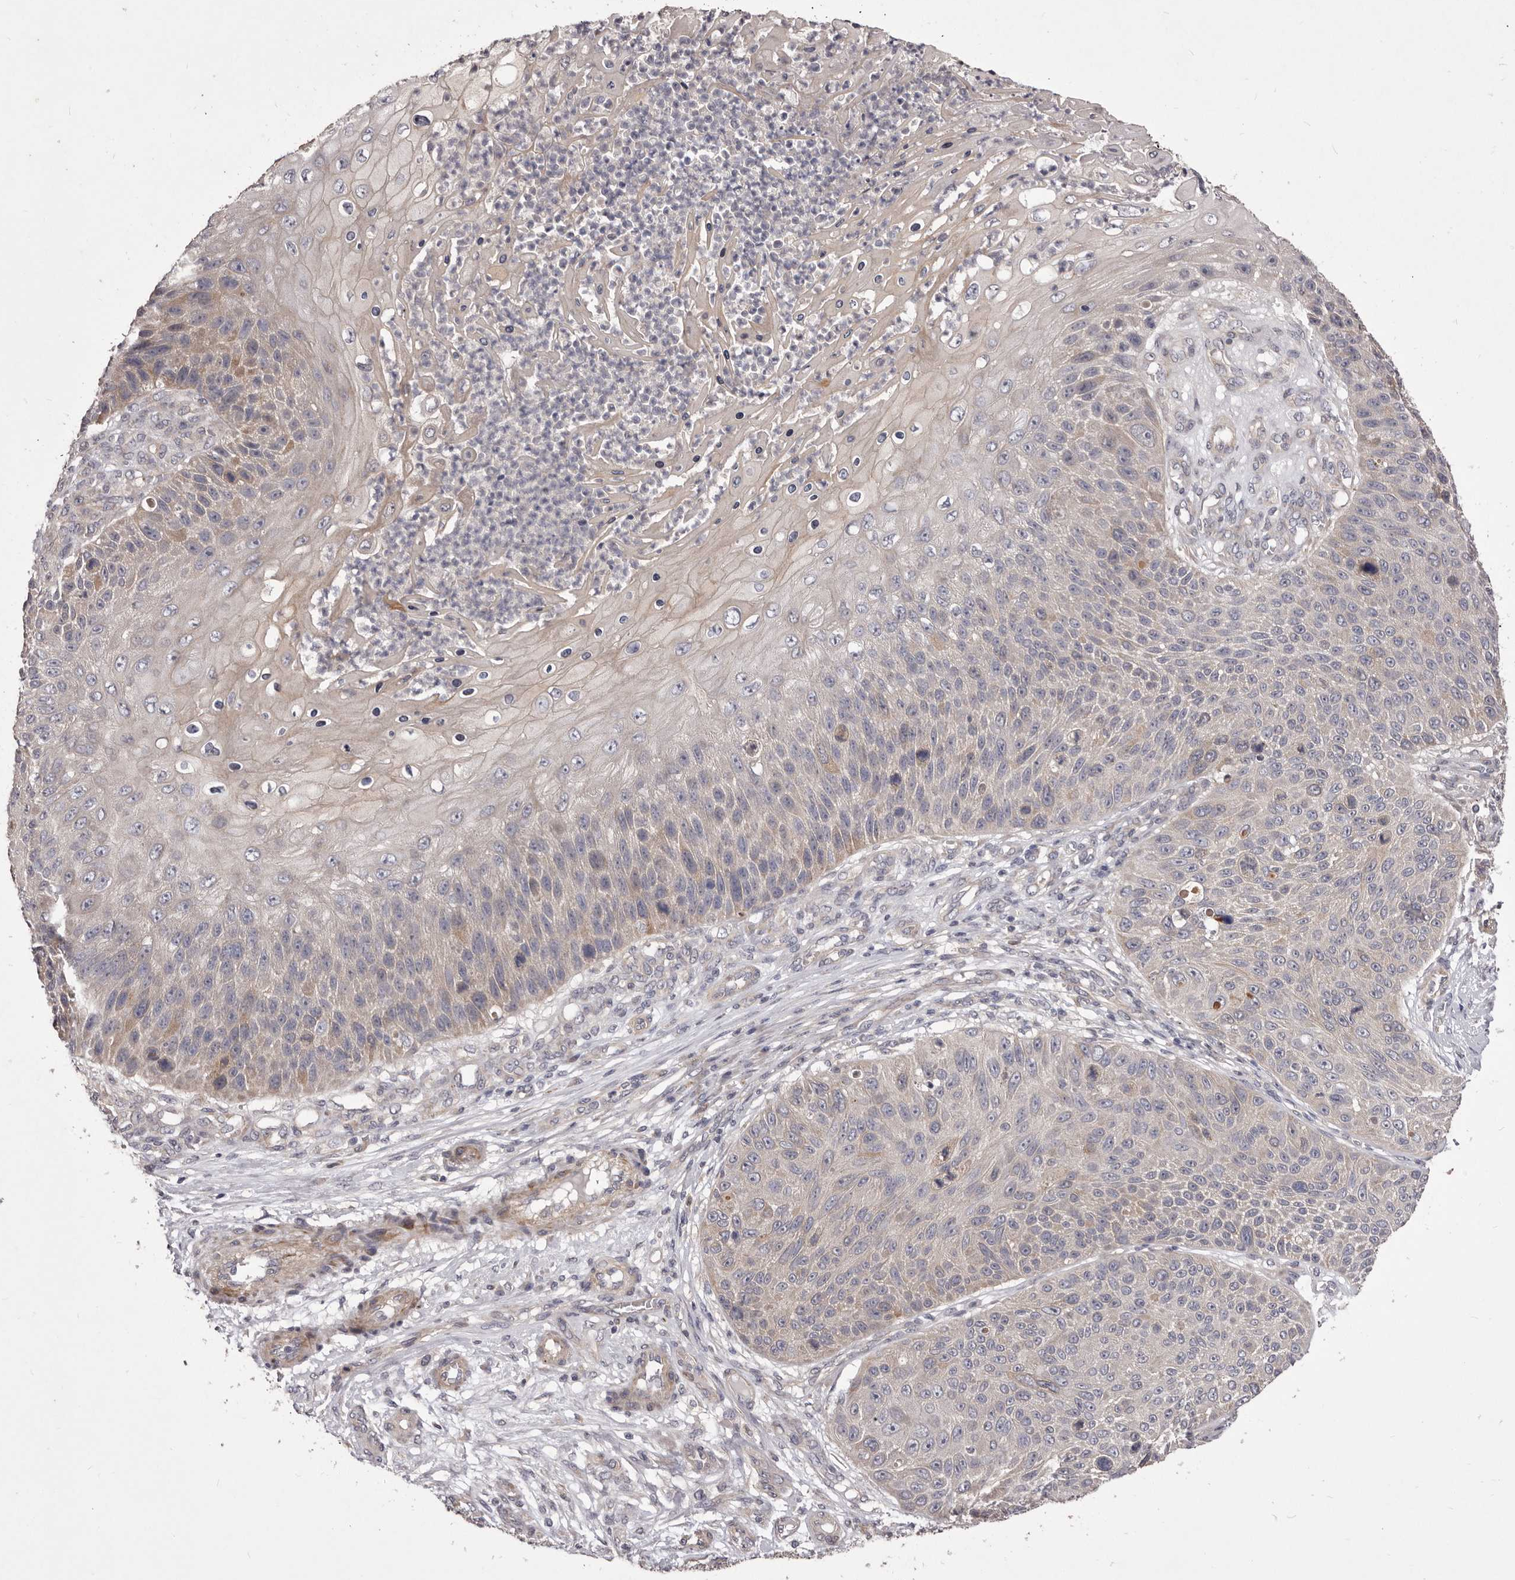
{"staining": {"intensity": "weak", "quantity": "<25%", "location": "cytoplasmic/membranous"}, "tissue": "skin cancer", "cell_type": "Tumor cells", "image_type": "cancer", "snomed": [{"axis": "morphology", "description": "Squamous cell carcinoma, NOS"}, {"axis": "topography", "description": "Skin"}], "caption": "The photomicrograph demonstrates no significant expression in tumor cells of skin cancer (squamous cell carcinoma).", "gene": "PNRC1", "patient": {"sex": "female", "age": 88}}